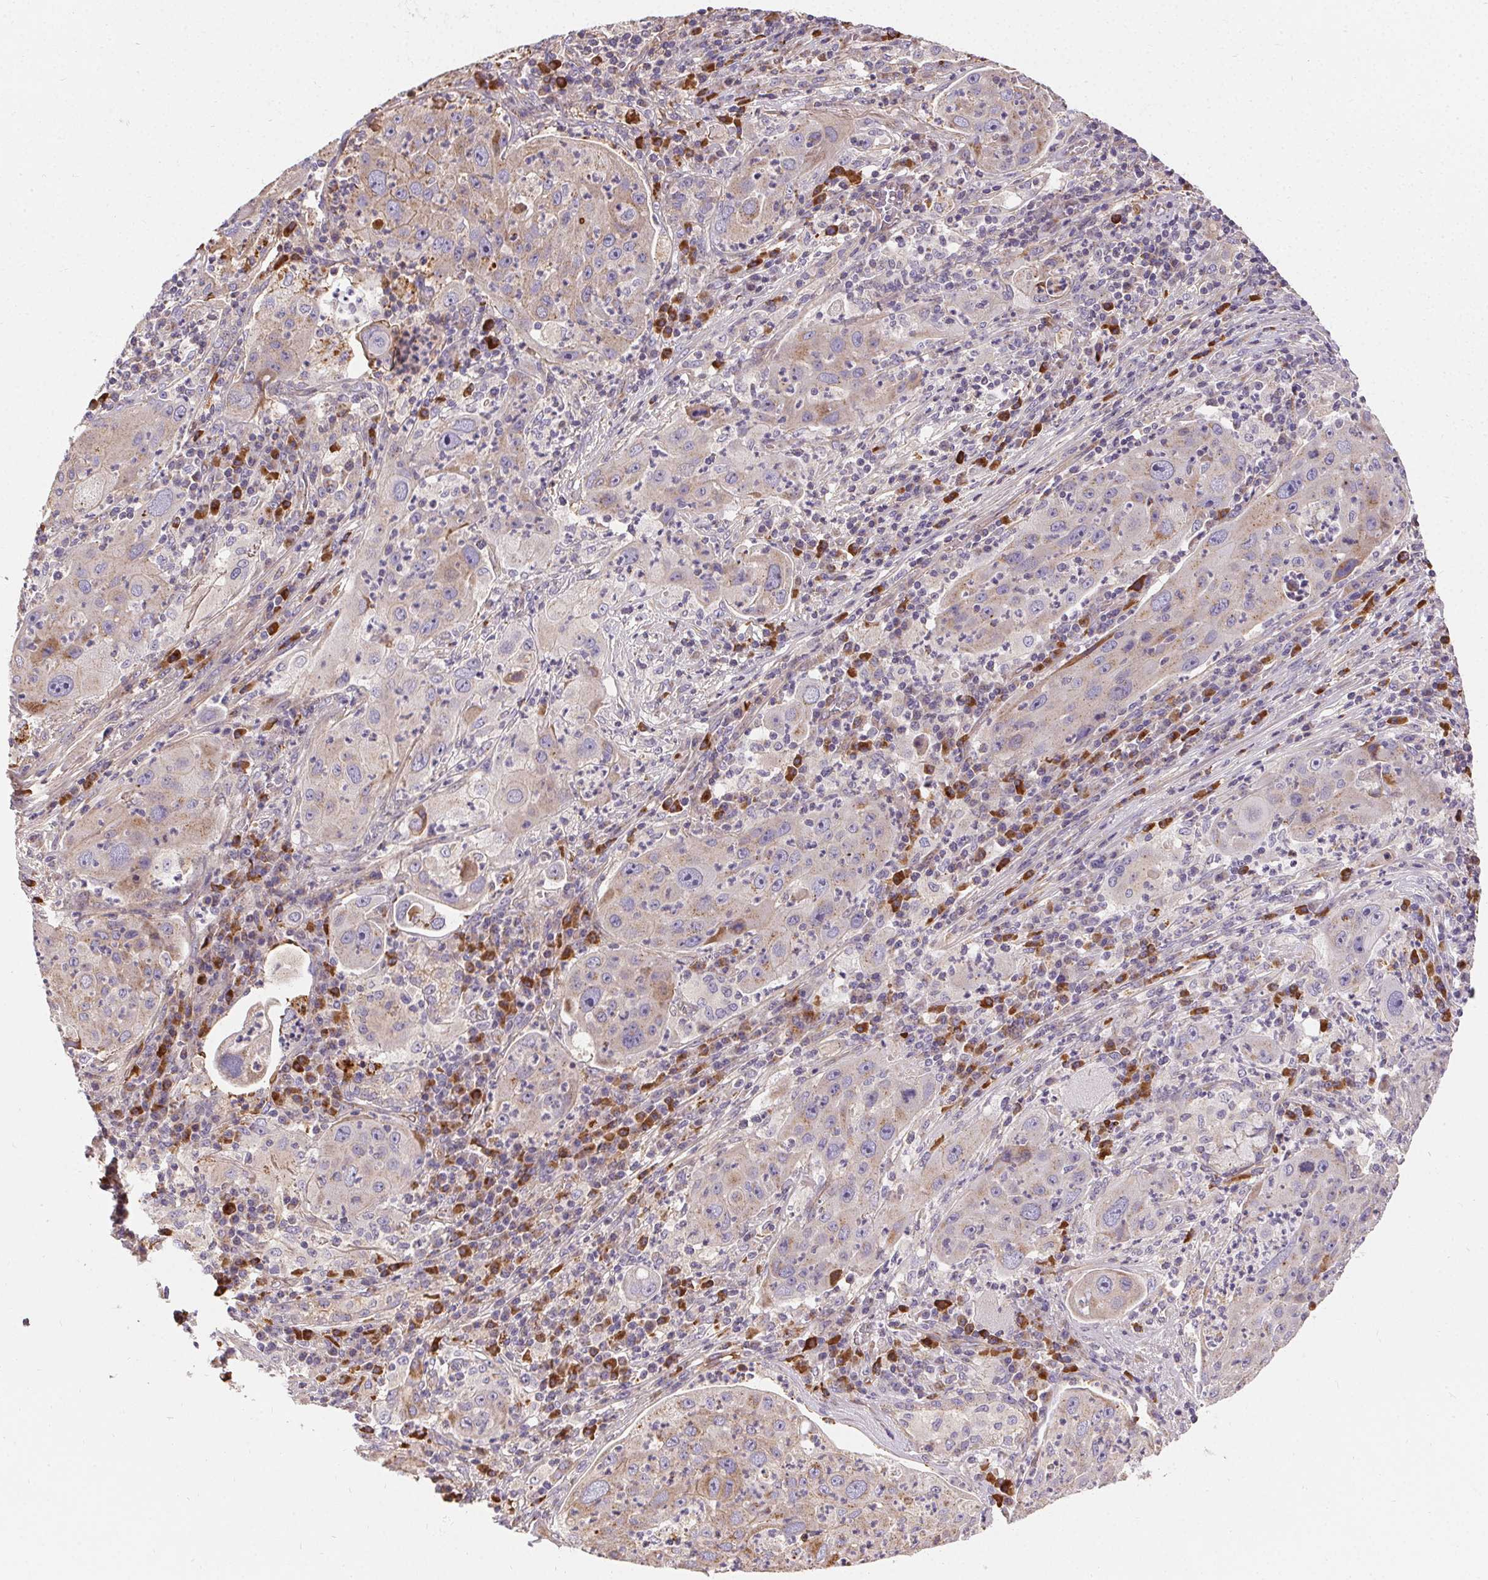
{"staining": {"intensity": "negative", "quantity": "none", "location": "none"}, "tissue": "lung cancer", "cell_type": "Tumor cells", "image_type": "cancer", "snomed": [{"axis": "morphology", "description": "Squamous cell carcinoma, NOS"}, {"axis": "topography", "description": "Lung"}], "caption": "This is an immunohistochemistry image of human lung cancer (squamous cell carcinoma). There is no staining in tumor cells.", "gene": "APLP1", "patient": {"sex": "female", "age": 59}}